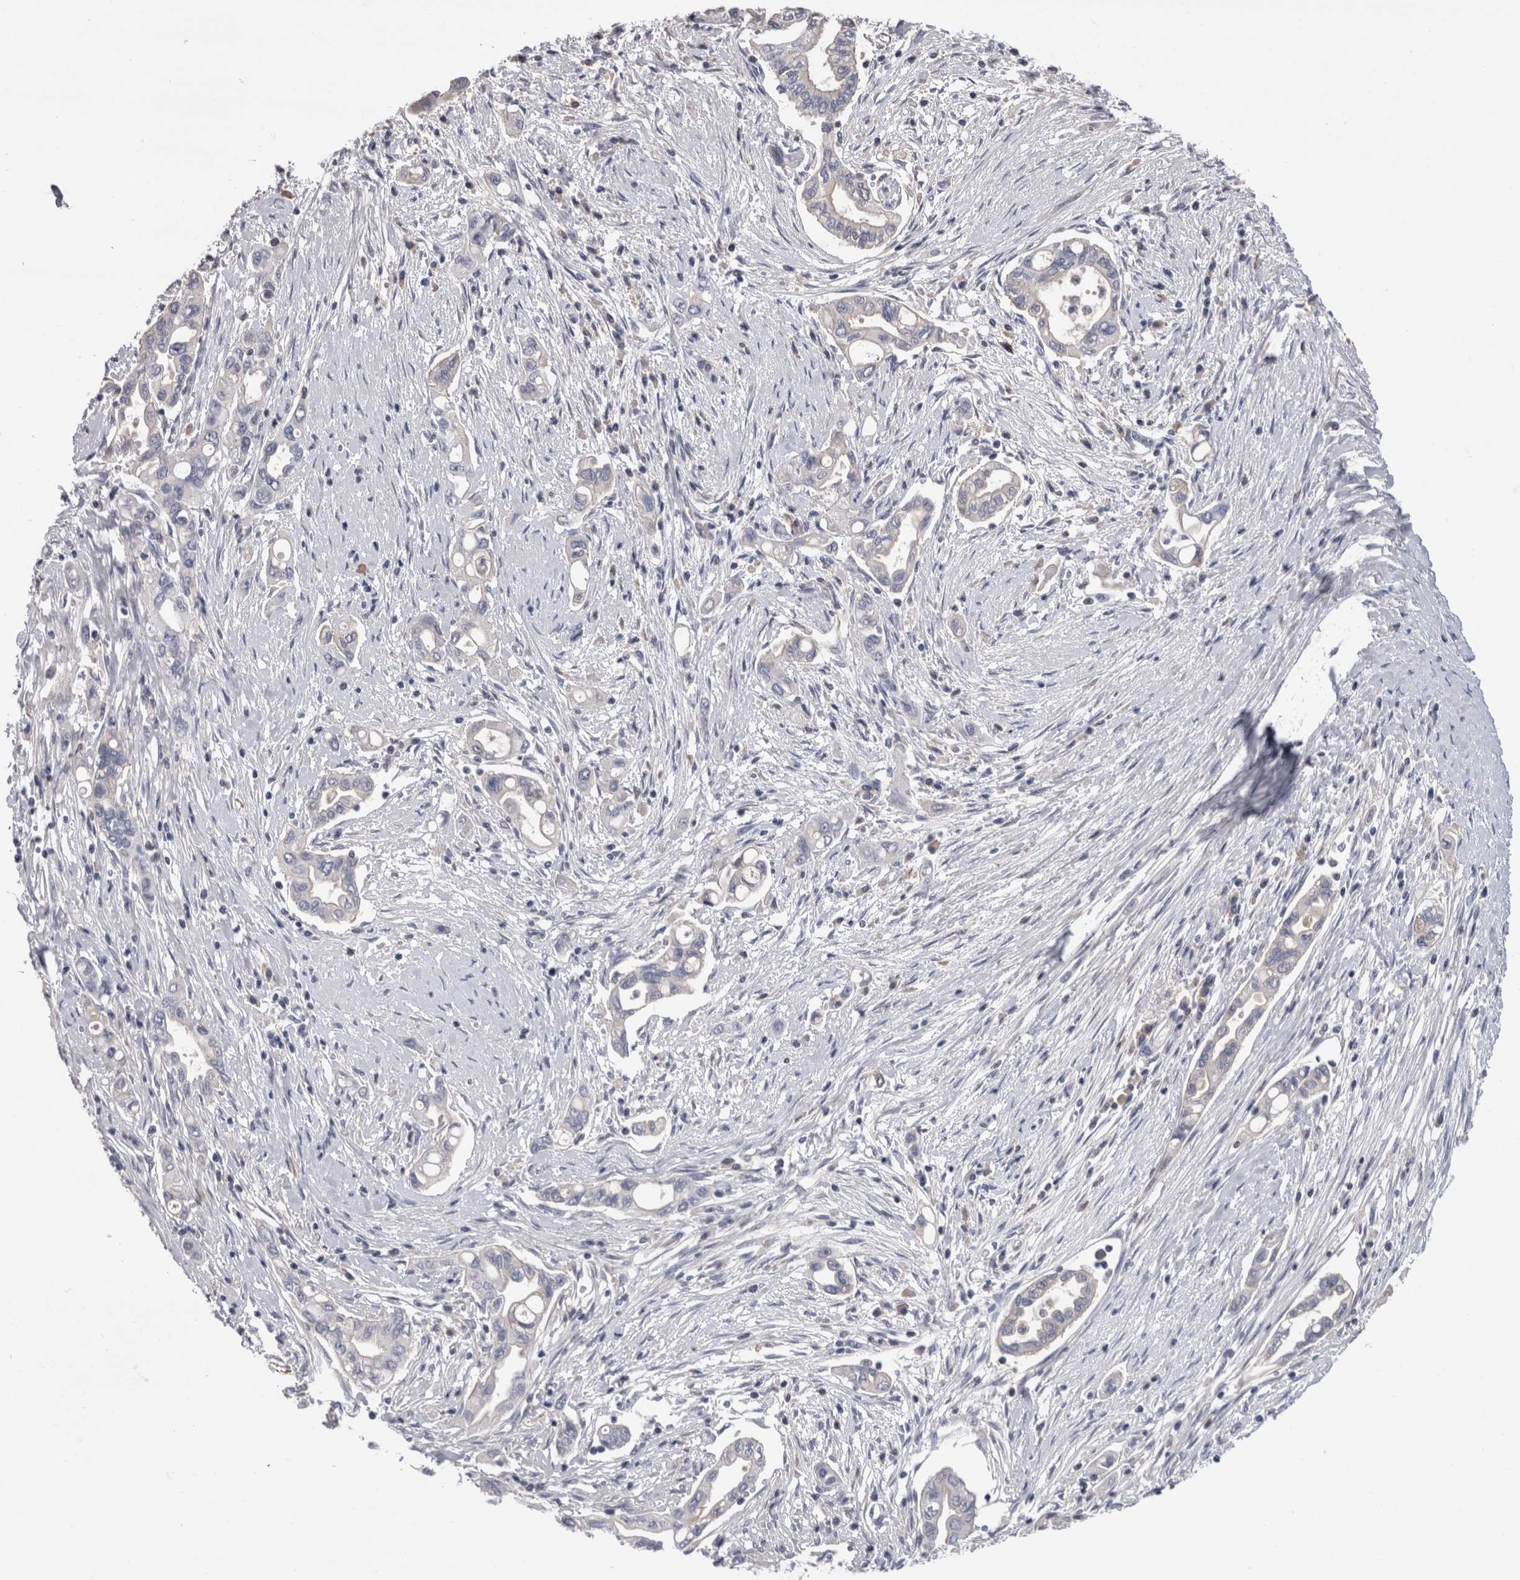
{"staining": {"intensity": "negative", "quantity": "none", "location": "none"}, "tissue": "pancreatic cancer", "cell_type": "Tumor cells", "image_type": "cancer", "snomed": [{"axis": "morphology", "description": "Adenocarcinoma, NOS"}, {"axis": "topography", "description": "Pancreas"}], "caption": "Tumor cells show no significant protein expression in pancreatic cancer (adenocarcinoma).", "gene": "REG1A", "patient": {"sex": "female", "age": 57}}